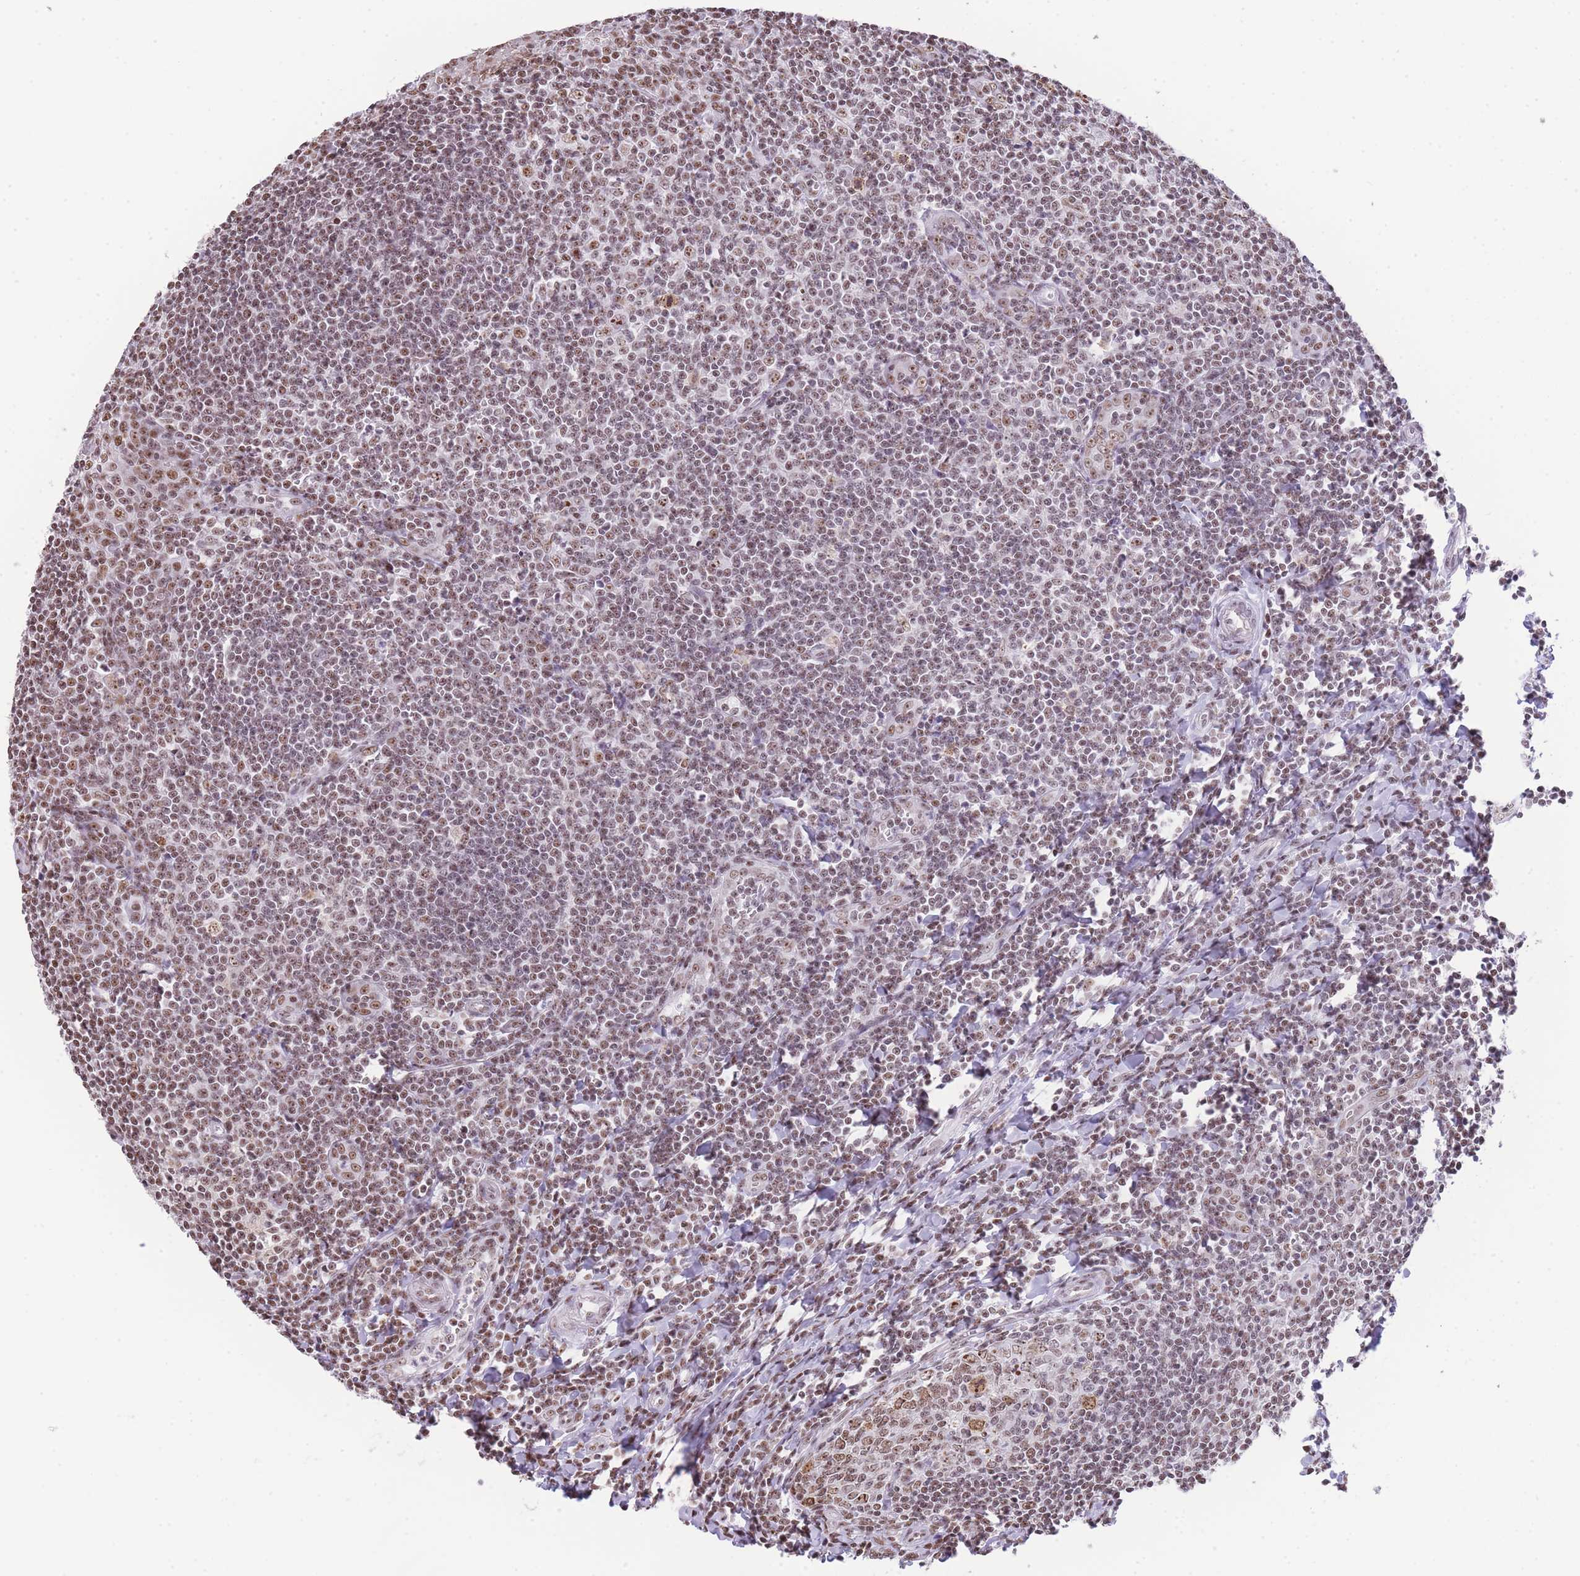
{"staining": {"intensity": "moderate", "quantity": ">75%", "location": "nuclear"}, "tissue": "tonsil", "cell_type": "Germinal center cells", "image_type": "normal", "snomed": [{"axis": "morphology", "description": "Normal tissue, NOS"}, {"axis": "topography", "description": "Tonsil"}], "caption": "A photomicrograph showing moderate nuclear positivity in about >75% of germinal center cells in unremarkable tonsil, as visualized by brown immunohistochemical staining.", "gene": "EVC2", "patient": {"sex": "male", "age": 27}}